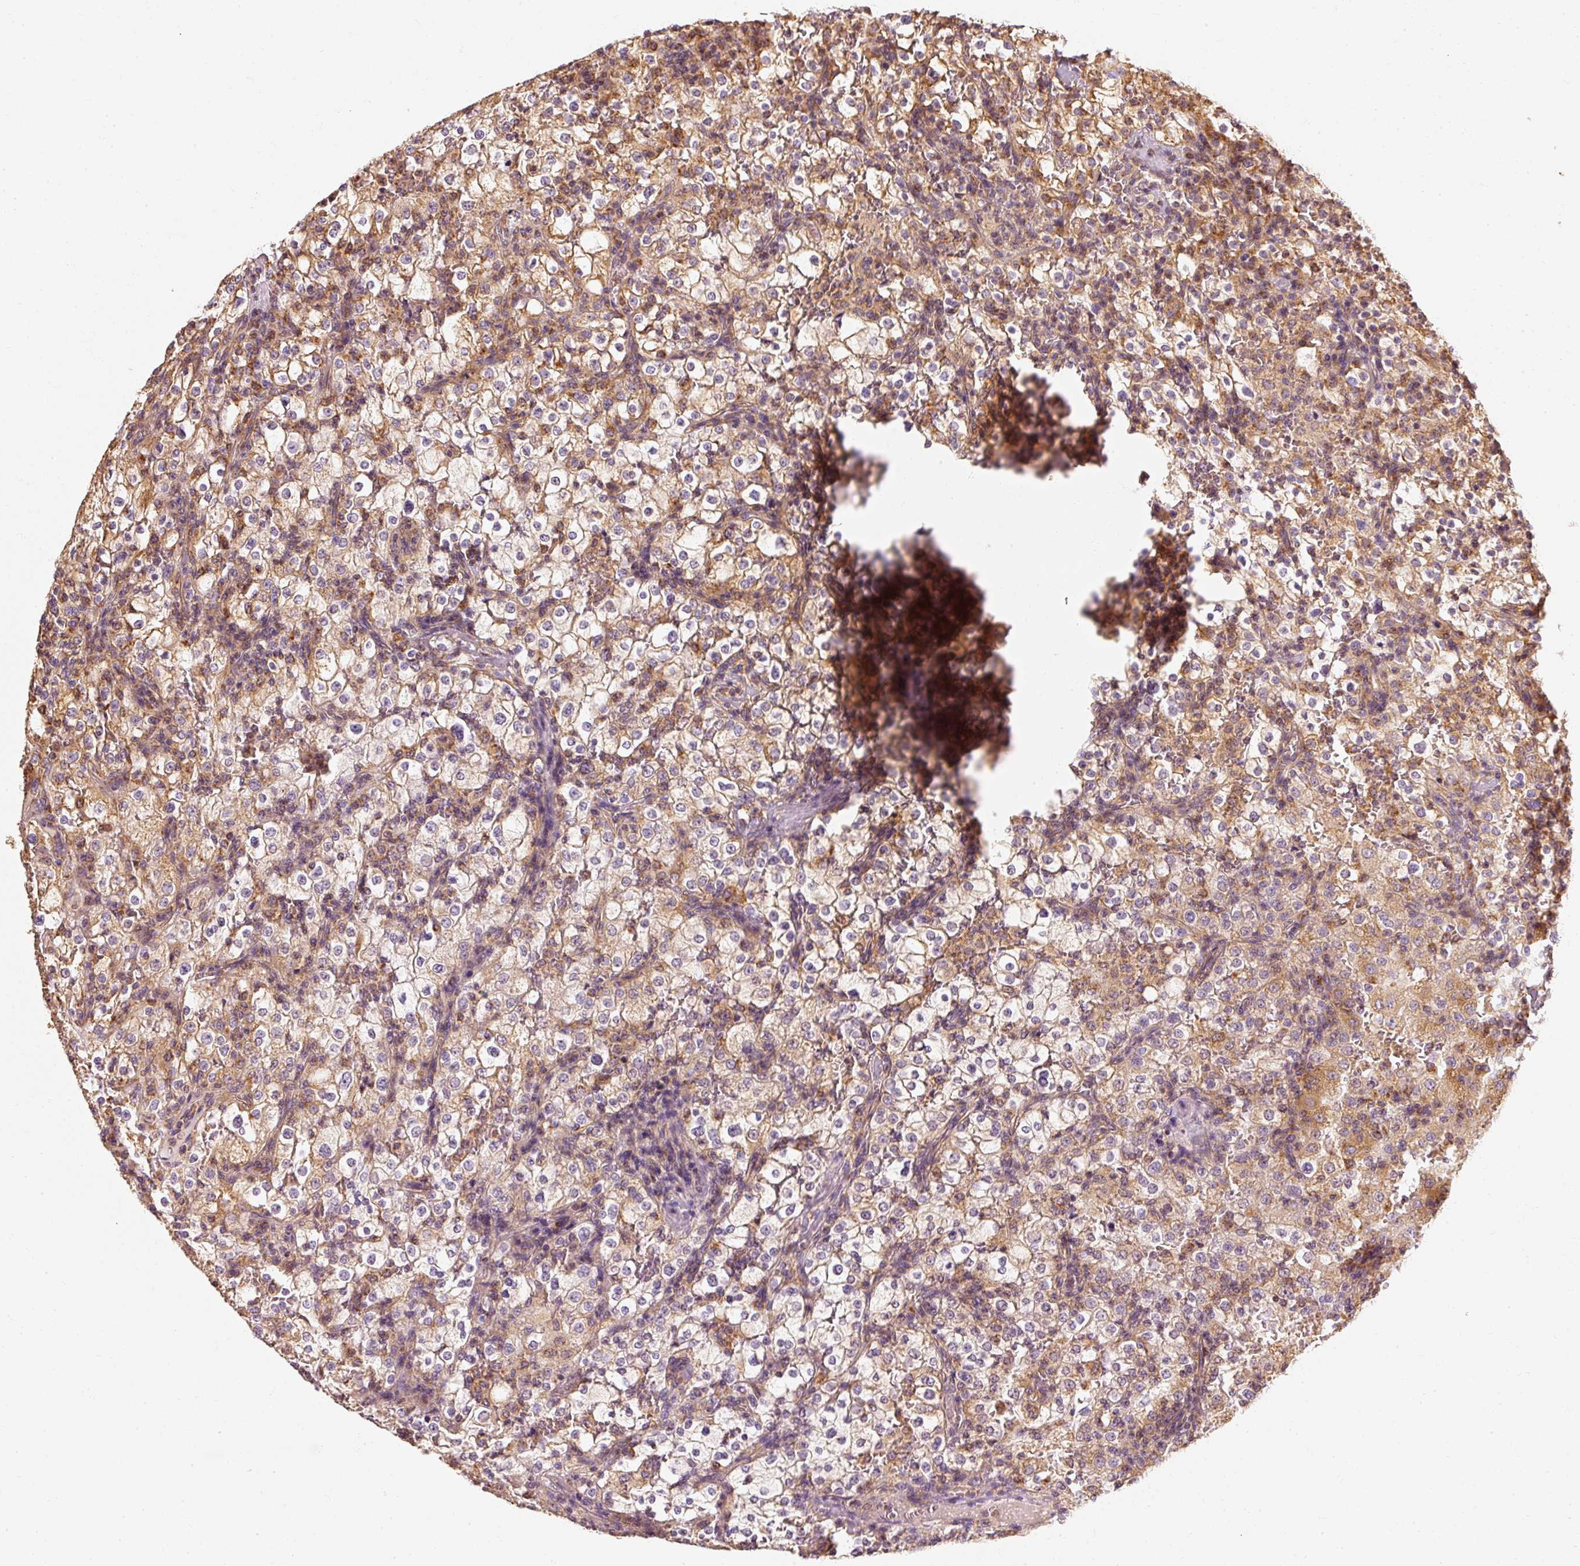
{"staining": {"intensity": "moderate", "quantity": ">75%", "location": "cytoplasmic/membranous"}, "tissue": "renal cancer", "cell_type": "Tumor cells", "image_type": "cancer", "snomed": [{"axis": "morphology", "description": "Adenocarcinoma, NOS"}, {"axis": "topography", "description": "Kidney"}], "caption": "Protein staining displays moderate cytoplasmic/membranous expression in approximately >75% of tumor cells in adenocarcinoma (renal). The staining was performed using DAB to visualize the protein expression in brown, while the nuclei were stained in blue with hematoxylin (Magnification: 20x).", "gene": "TOMM40", "patient": {"sex": "female", "age": 74}}